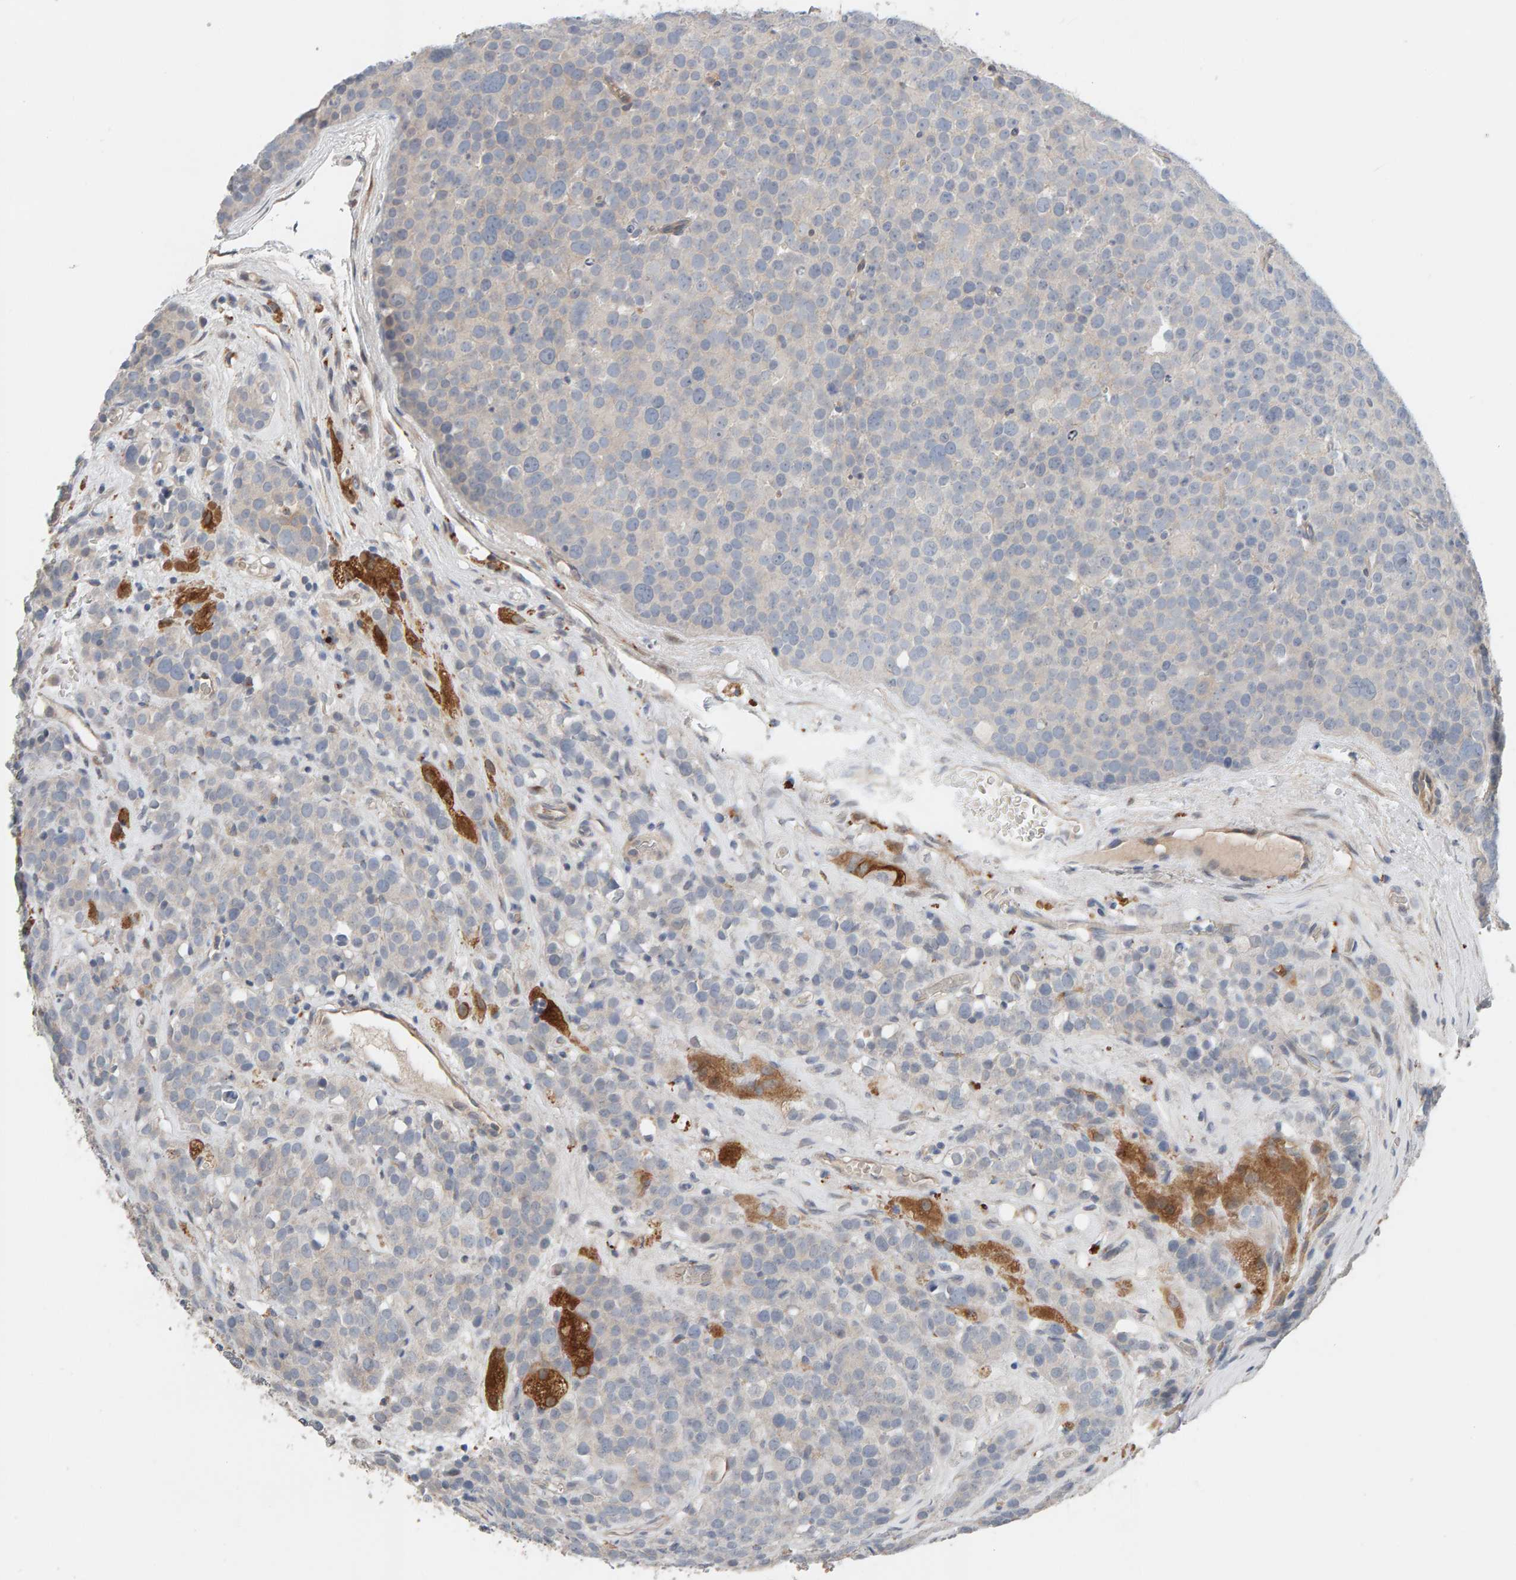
{"staining": {"intensity": "negative", "quantity": "none", "location": "none"}, "tissue": "testis cancer", "cell_type": "Tumor cells", "image_type": "cancer", "snomed": [{"axis": "morphology", "description": "Seminoma, NOS"}, {"axis": "topography", "description": "Testis"}], "caption": "A micrograph of human testis seminoma is negative for staining in tumor cells. Brightfield microscopy of immunohistochemistry (IHC) stained with DAB (3,3'-diaminobenzidine) (brown) and hematoxylin (blue), captured at high magnification.", "gene": "IPPK", "patient": {"sex": "male", "age": 71}}